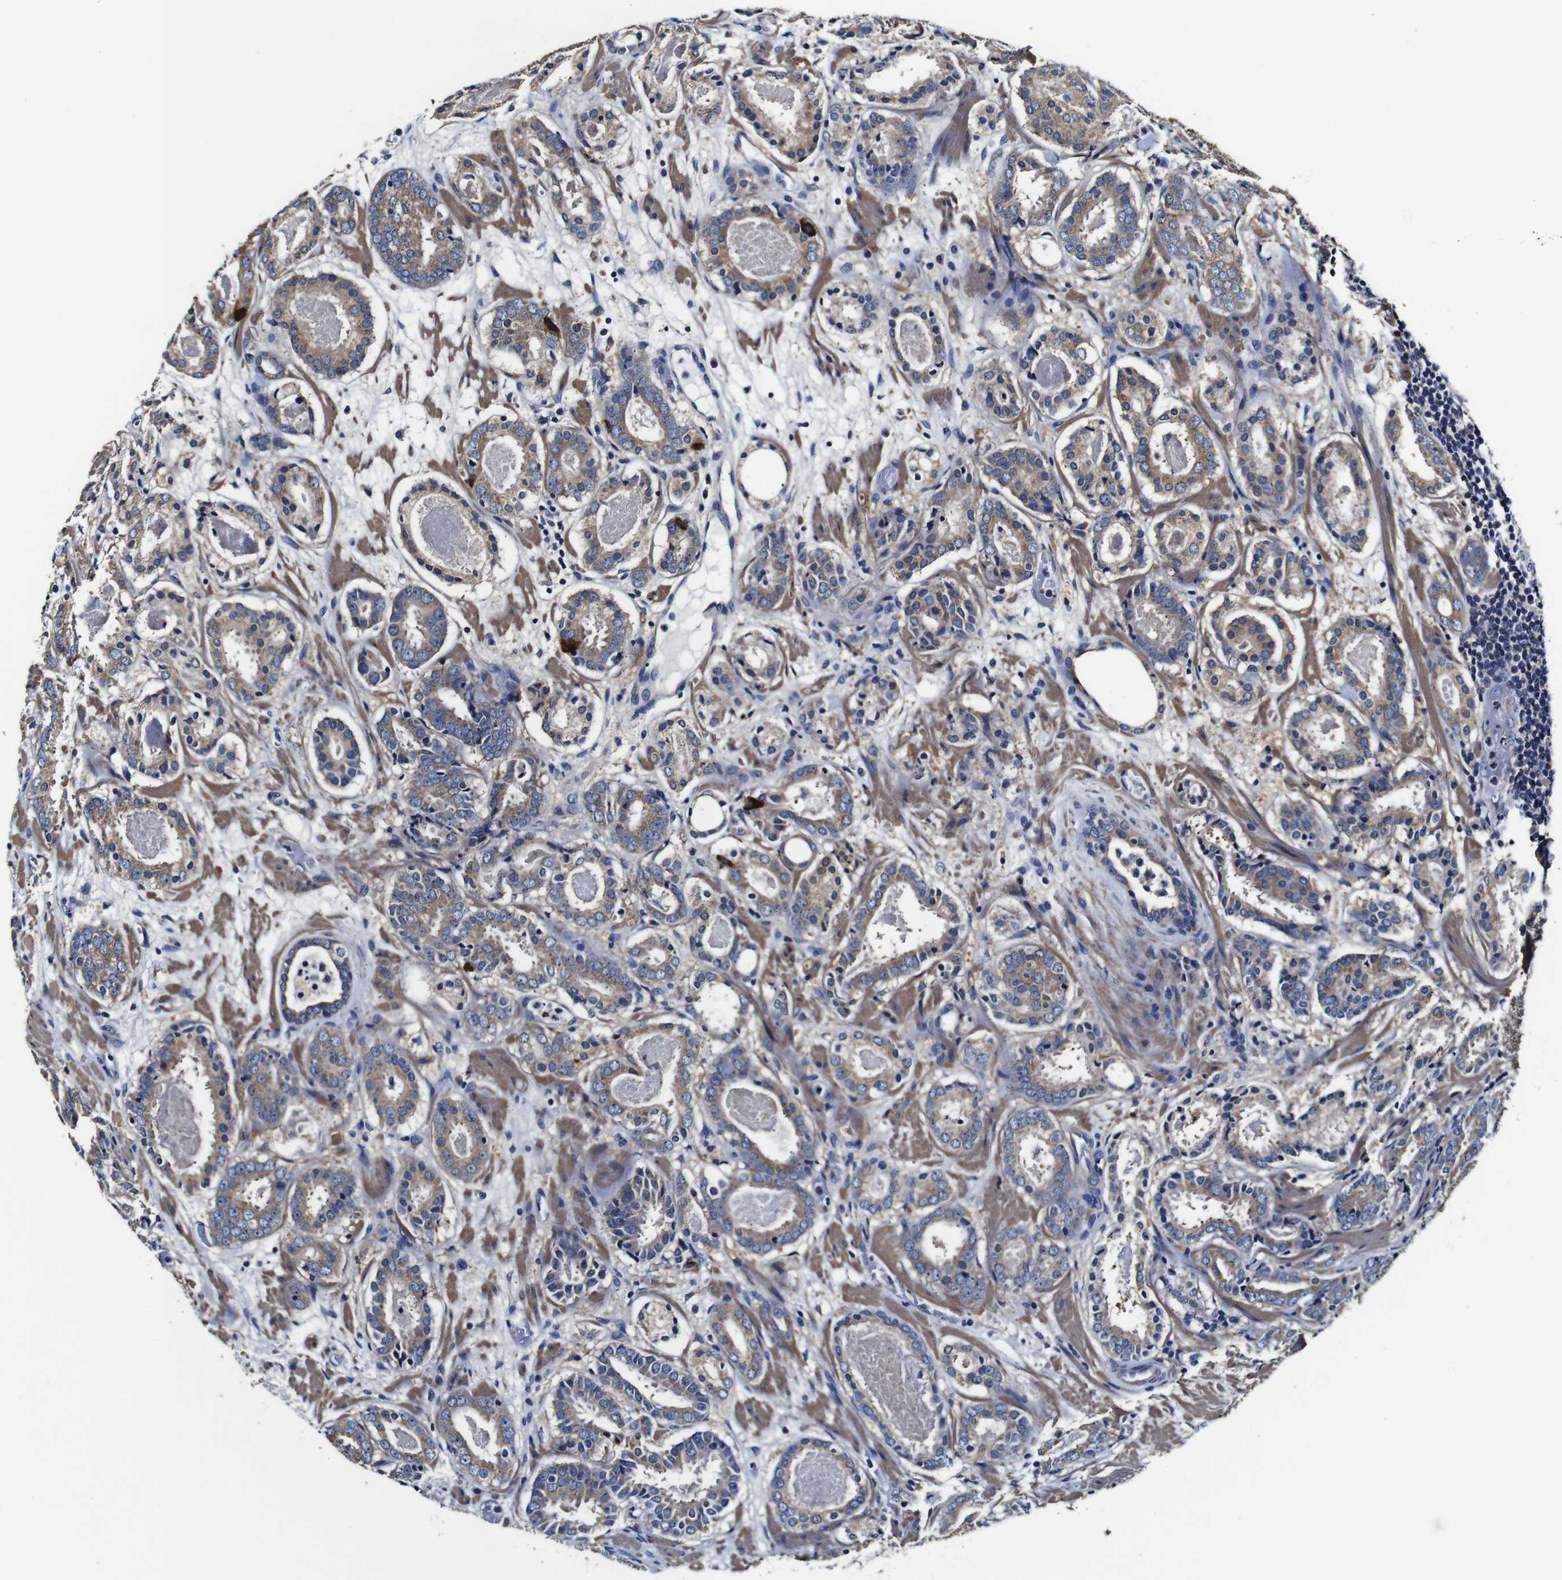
{"staining": {"intensity": "moderate", "quantity": ">75%", "location": "cytoplasmic/membranous"}, "tissue": "prostate cancer", "cell_type": "Tumor cells", "image_type": "cancer", "snomed": [{"axis": "morphology", "description": "Adenocarcinoma, Low grade"}, {"axis": "topography", "description": "Prostate"}], "caption": "Immunohistochemical staining of prostate cancer displays medium levels of moderate cytoplasmic/membranous protein staining in approximately >75% of tumor cells.", "gene": "PDCD6IP", "patient": {"sex": "male", "age": 69}}